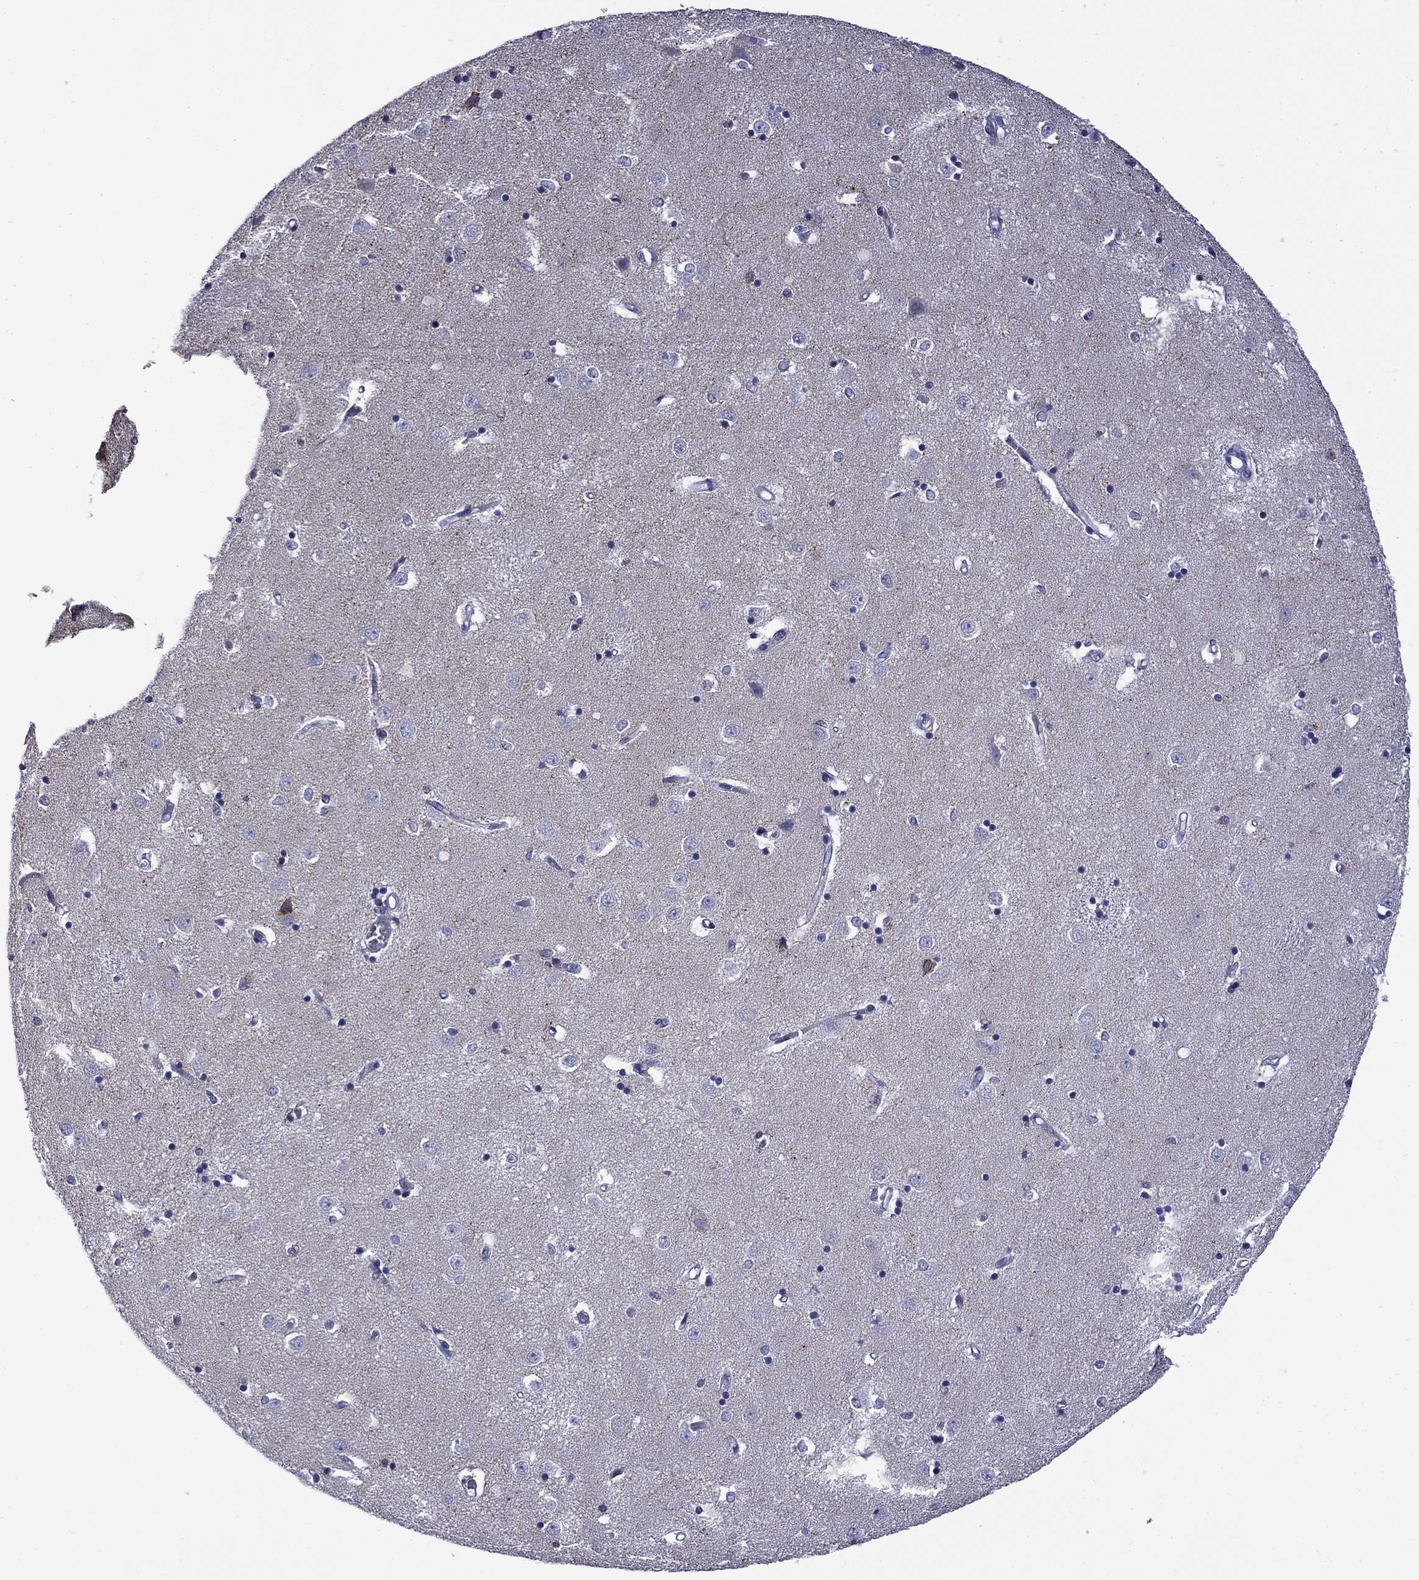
{"staining": {"intensity": "negative", "quantity": "none", "location": "none"}, "tissue": "caudate", "cell_type": "Glial cells", "image_type": "normal", "snomed": [{"axis": "morphology", "description": "Normal tissue, NOS"}, {"axis": "topography", "description": "Lateral ventricle wall"}], "caption": "A high-resolution histopathology image shows immunohistochemistry staining of benign caudate, which displays no significant positivity in glial cells.", "gene": "MGARP", "patient": {"sex": "male", "age": 54}}